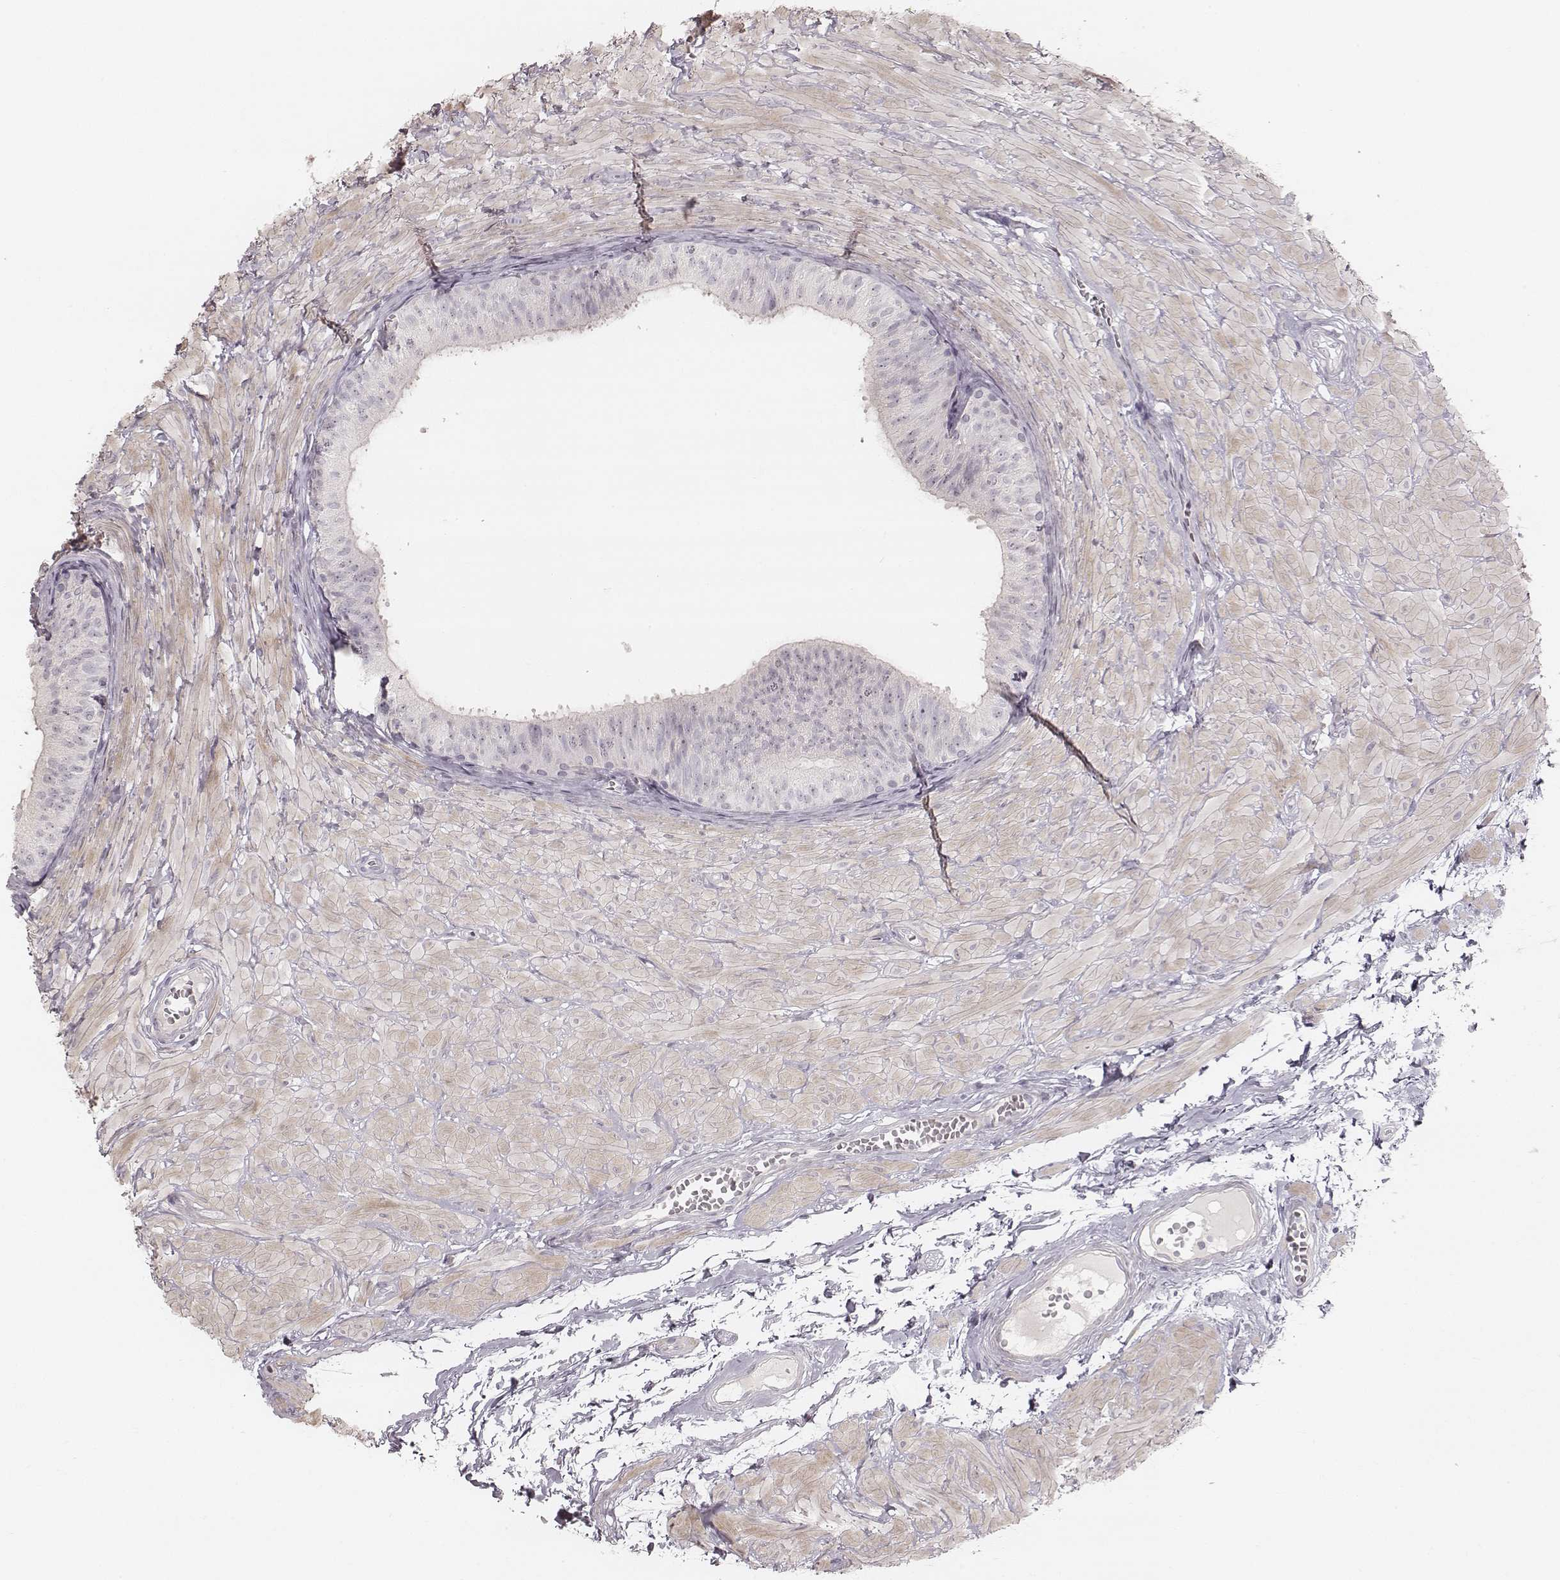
{"staining": {"intensity": "negative", "quantity": "none", "location": "none"}, "tissue": "epididymis", "cell_type": "Glandular cells", "image_type": "normal", "snomed": [{"axis": "morphology", "description": "Normal tissue, NOS"}, {"axis": "topography", "description": "Epididymis"}, {"axis": "topography", "description": "Vas deferens"}], "caption": "There is no significant staining in glandular cells of epididymis. (DAB (3,3'-diaminobenzidine) IHC visualized using brightfield microscopy, high magnification).", "gene": "SPATA24", "patient": {"sex": "male", "age": 23}}